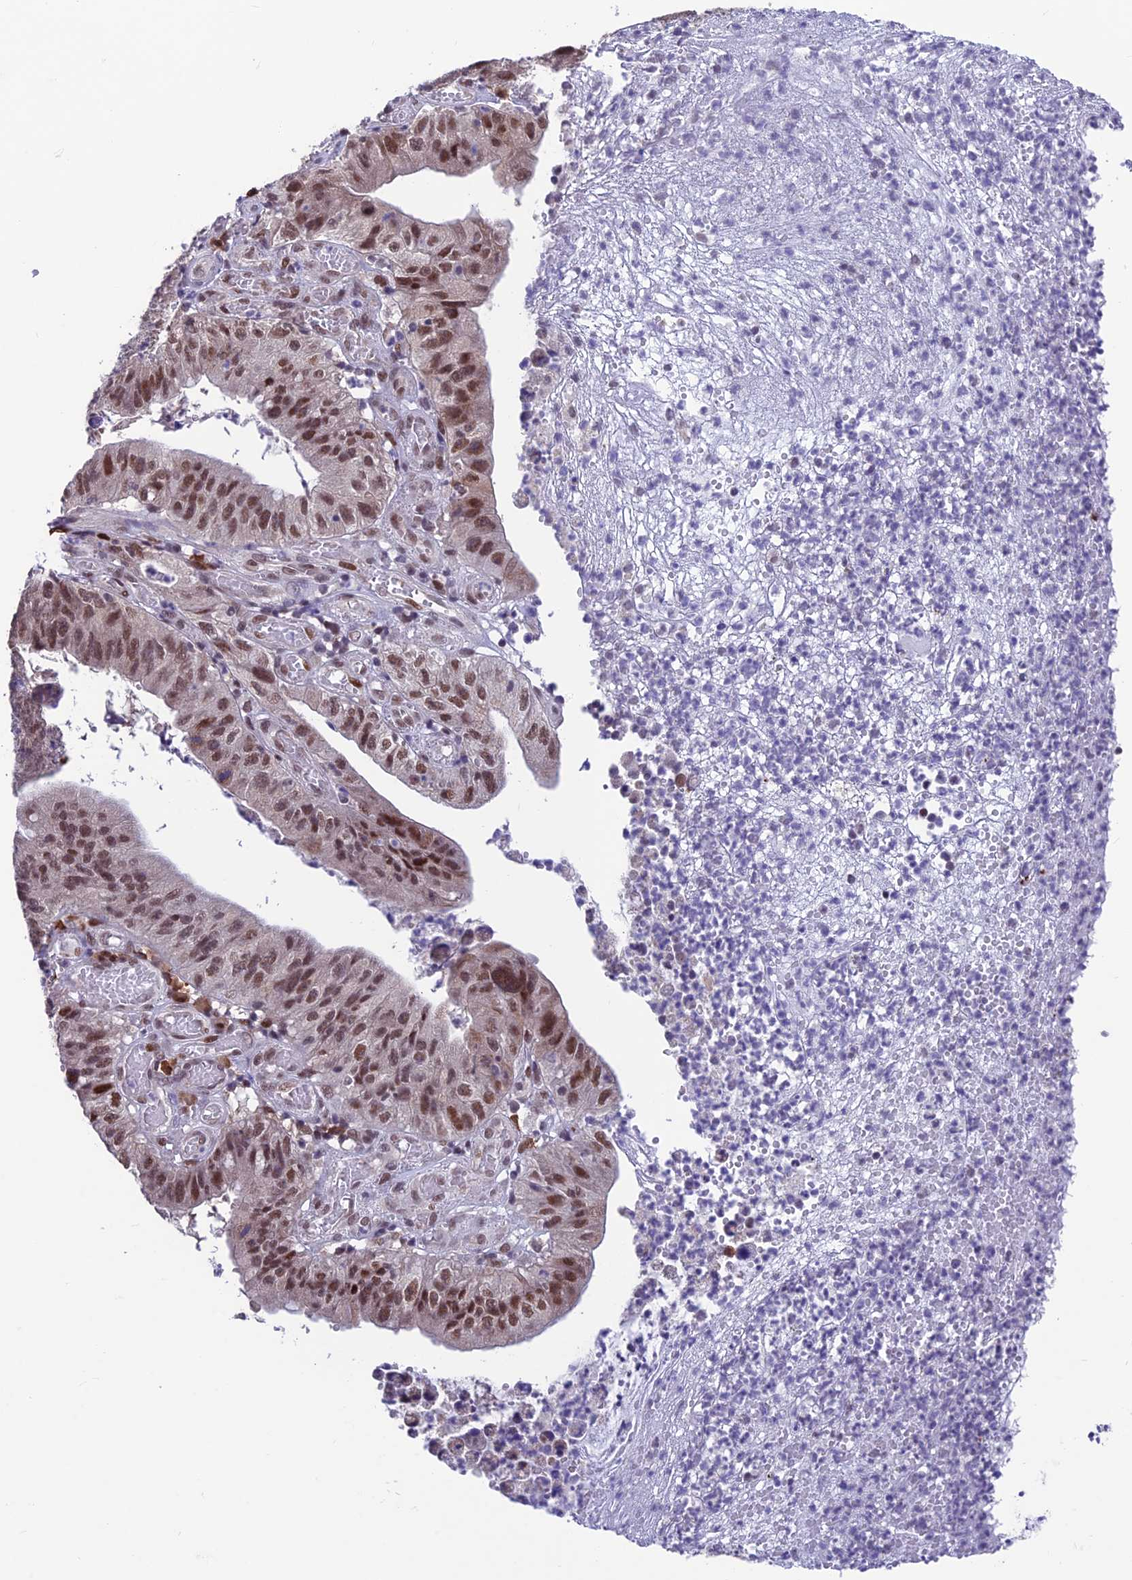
{"staining": {"intensity": "moderate", "quantity": ">75%", "location": "nuclear"}, "tissue": "stomach cancer", "cell_type": "Tumor cells", "image_type": "cancer", "snomed": [{"axis": "morphology", "description": "Adenocarcinoma, NOS"}, {"axis": "topography", "description": "Stomach"}], "caption": "A brown stain shows moderate nuclear positivity of a protein in stomach cancer (adenocarcinoma) tumor cells. (brown staining indicates protein expression, while blue staining denotes nuclei).", "gene": "KIAA1191", "patient": {"sex": "male", "age": 59}}